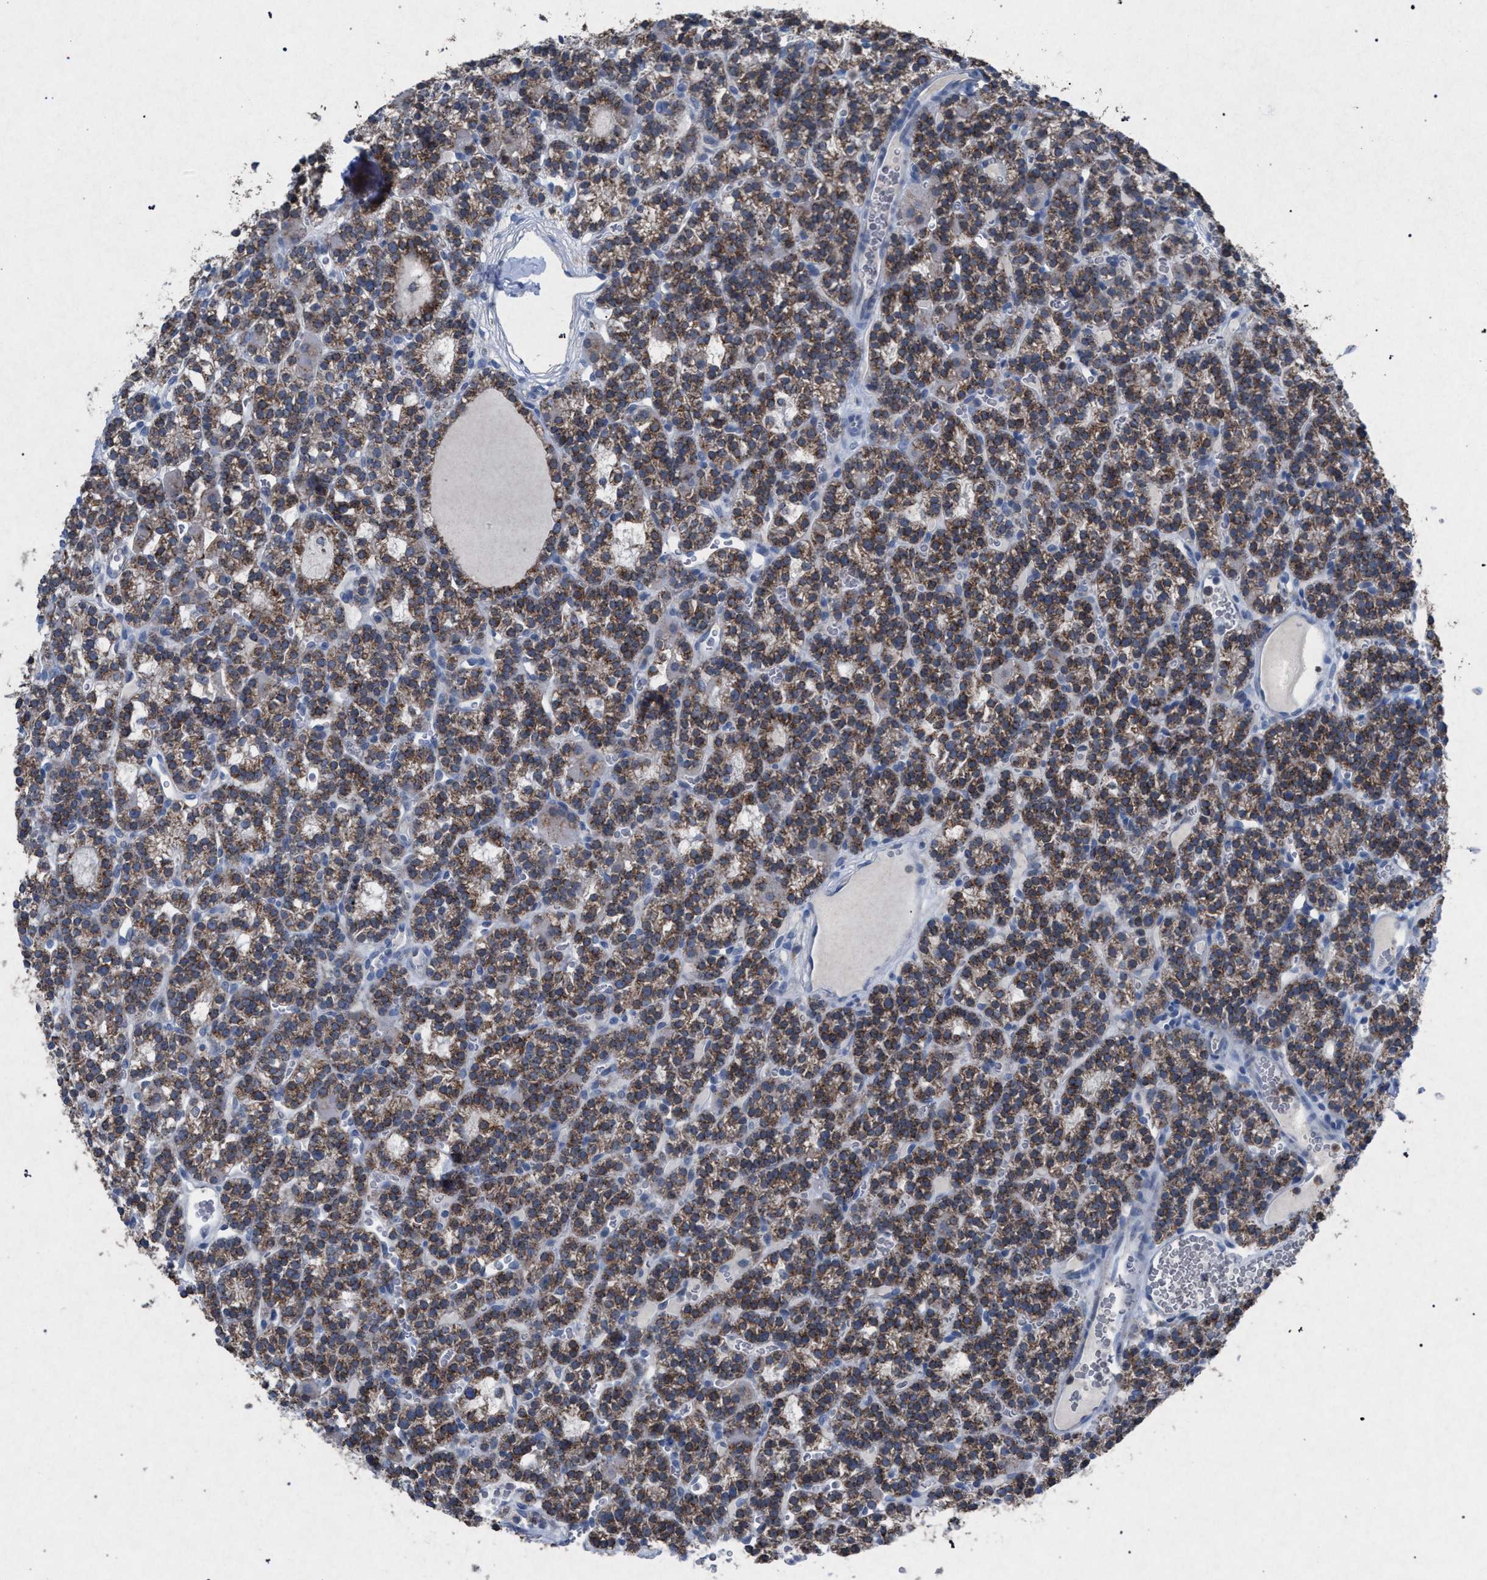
{"staining": {"intensity": "moderate", "quantity": ">75%", "location": "cytoplasmic/membranous"}, "tissue": "parathyroid gland", "cell_type": "Glandular cells", "image_type": "normal", "snomed": [{"axis": "morphology", "description": "Normal tissue, NOS"}, {"axis": "morphology", "description": "Adenoma, NOS"}, {"axis": "topography", "description": "Parathyroid gland"}], "caption": "An immunohistochemistry histopathology image of benign tissue is shown. Protein staining in brown highlights moderate cytoplasmic/membranous positivity in parathyroid gland within glandular cells.", "gene": "HSD17B4", "patient": {"sex": "female", "age": 58}}